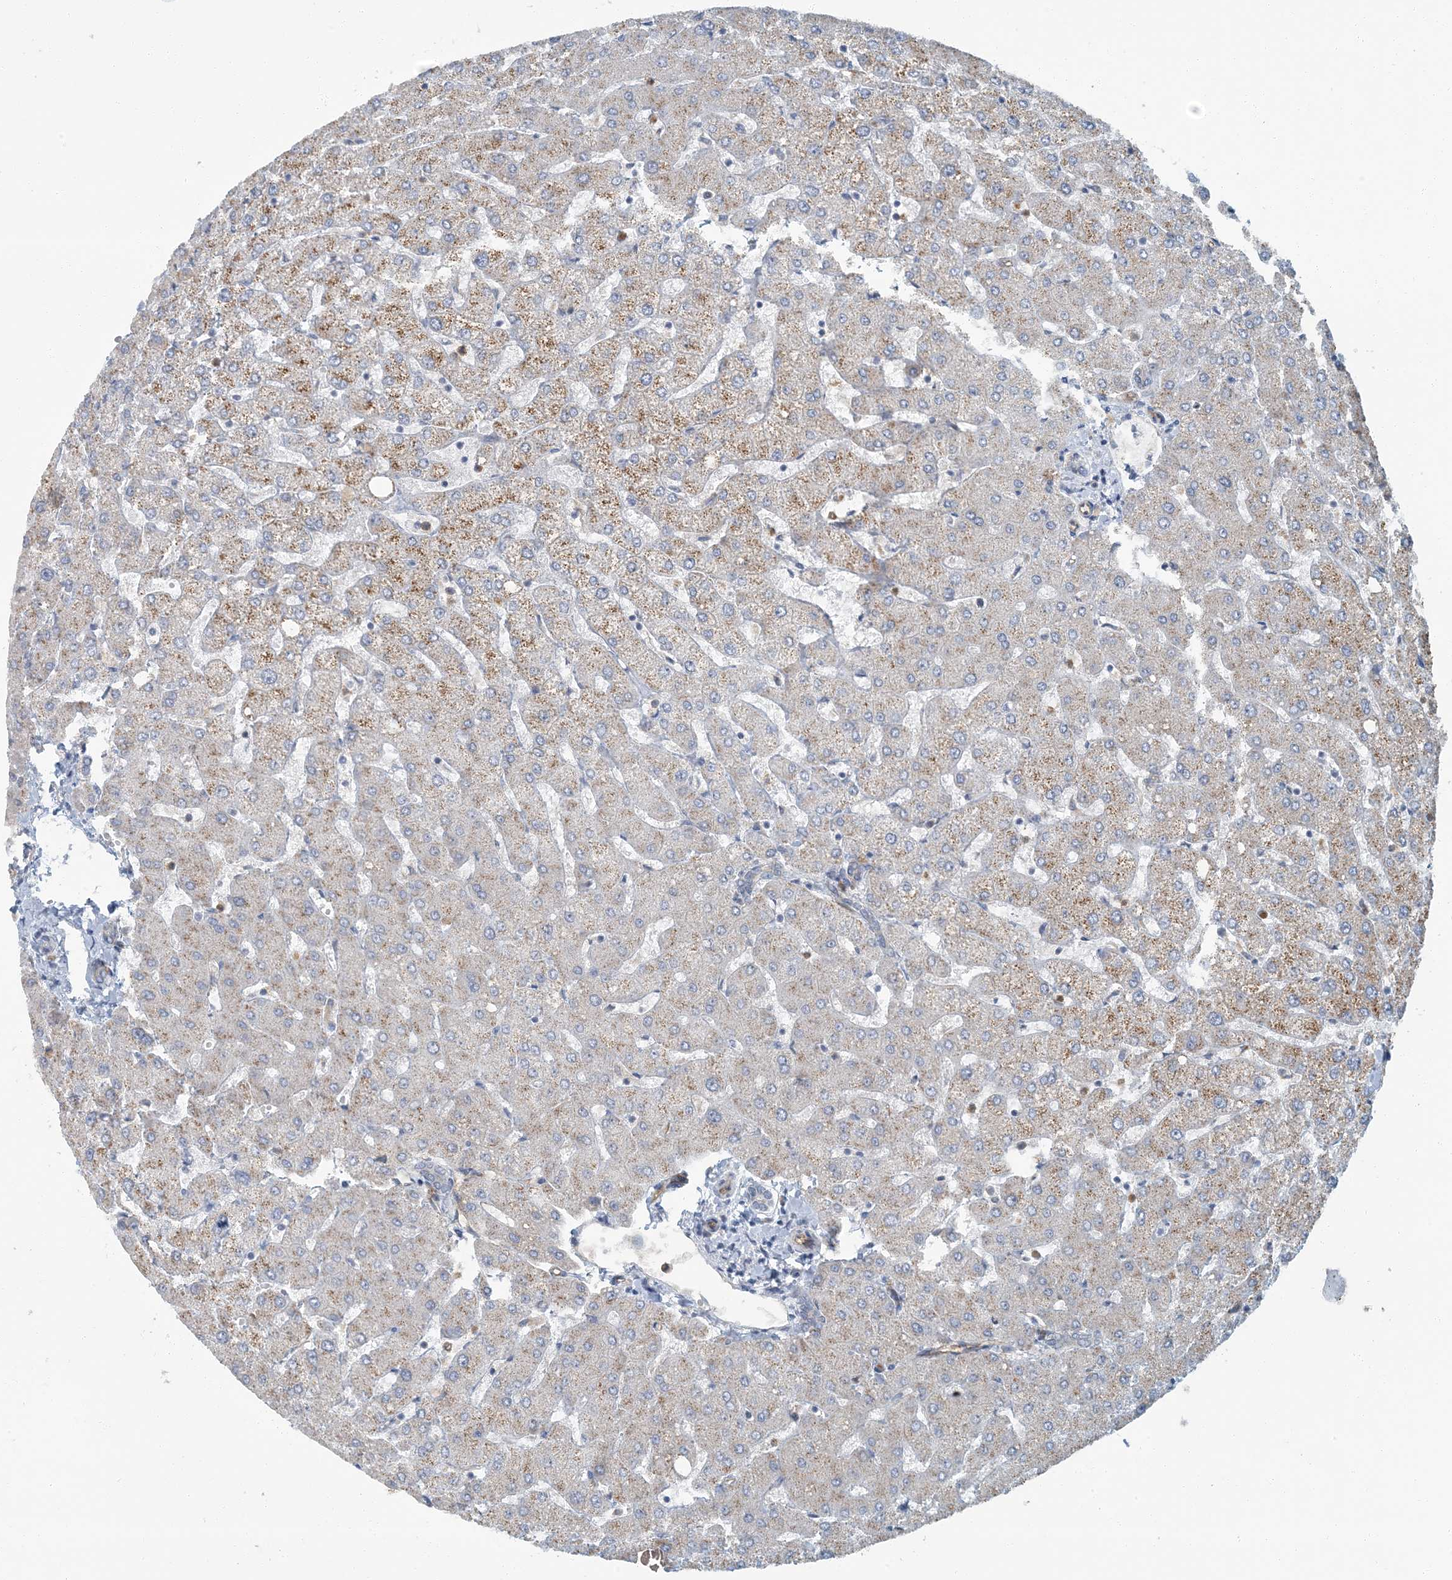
{"staining": {"intensity": "negative", "quantity": "none", "location": "none"}, "tissue": "liver", "cell_type": "Cholangiocytes", "image_type": "normal", "snomed": [{"axis": "morphology", "description": "Normal tissue, NOS"}, {"axis": "topography", "description": "Liver"}], "caption": "Protein analysis of benign liver reveals no significant positivity in cholangiocytes. Nuclei are stained in blue.", "gene": "EPHA4", "patient": {"sex": "female", "age": 54}}